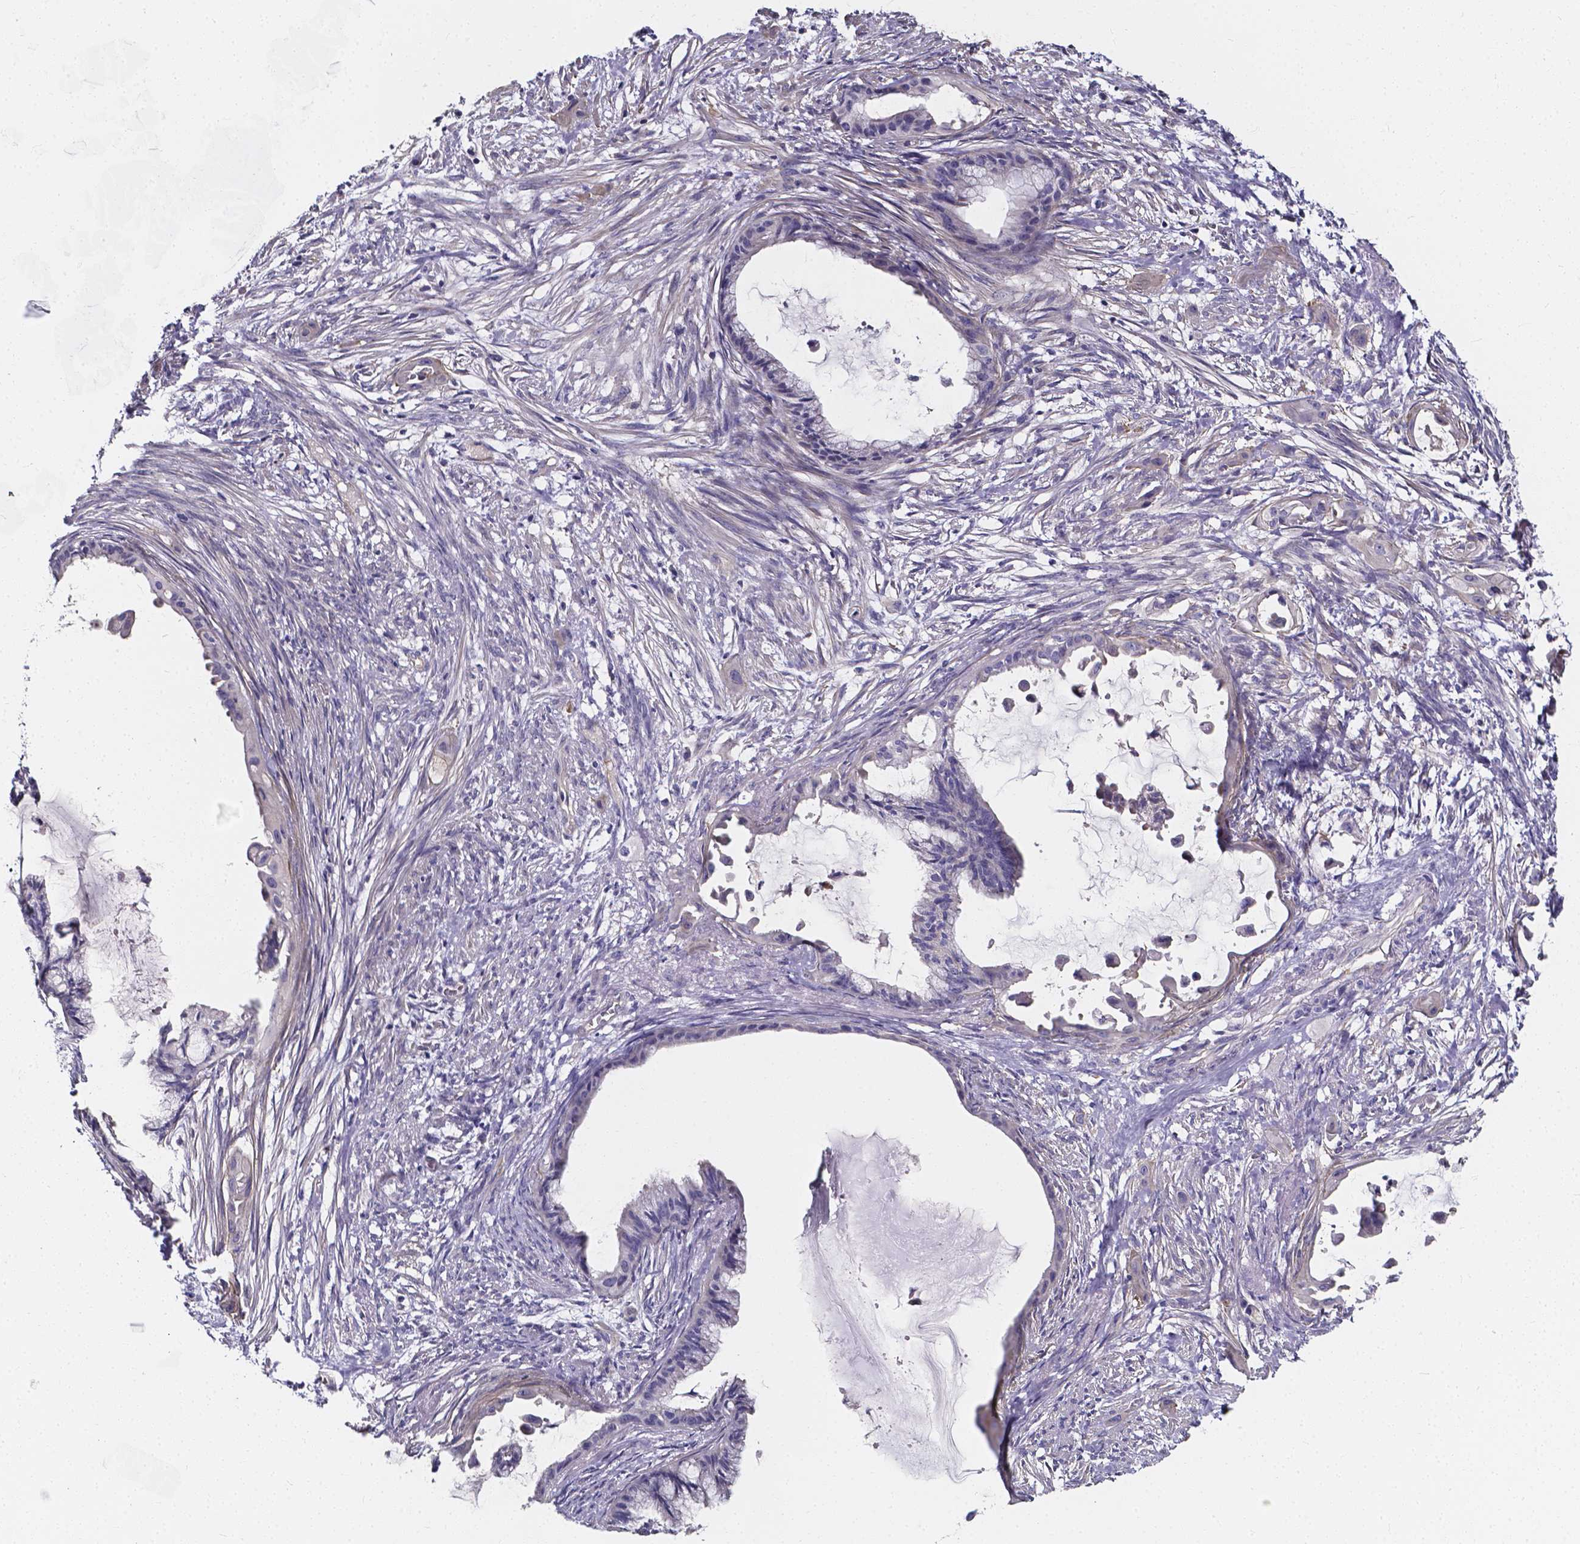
{"staining": {"intensity": "negative", "quantity": "none", "location": "none"}, "tissue": "endometrial cancer", "cell_type": "Tumor cells", "image_type": "cancer", "snomed": [{"axis": "morphology", "description": "Adenocarcinoma, NOS"}, {"axis": "topography", "description": "Endometrium"}], "caption": "The photomicrograph exhibits no significant positivity in tumor cells of endometrial cancer (adenocarcinoma).", "gene": "CACNG8", "patient": {"sex": "female", "age": 86}}